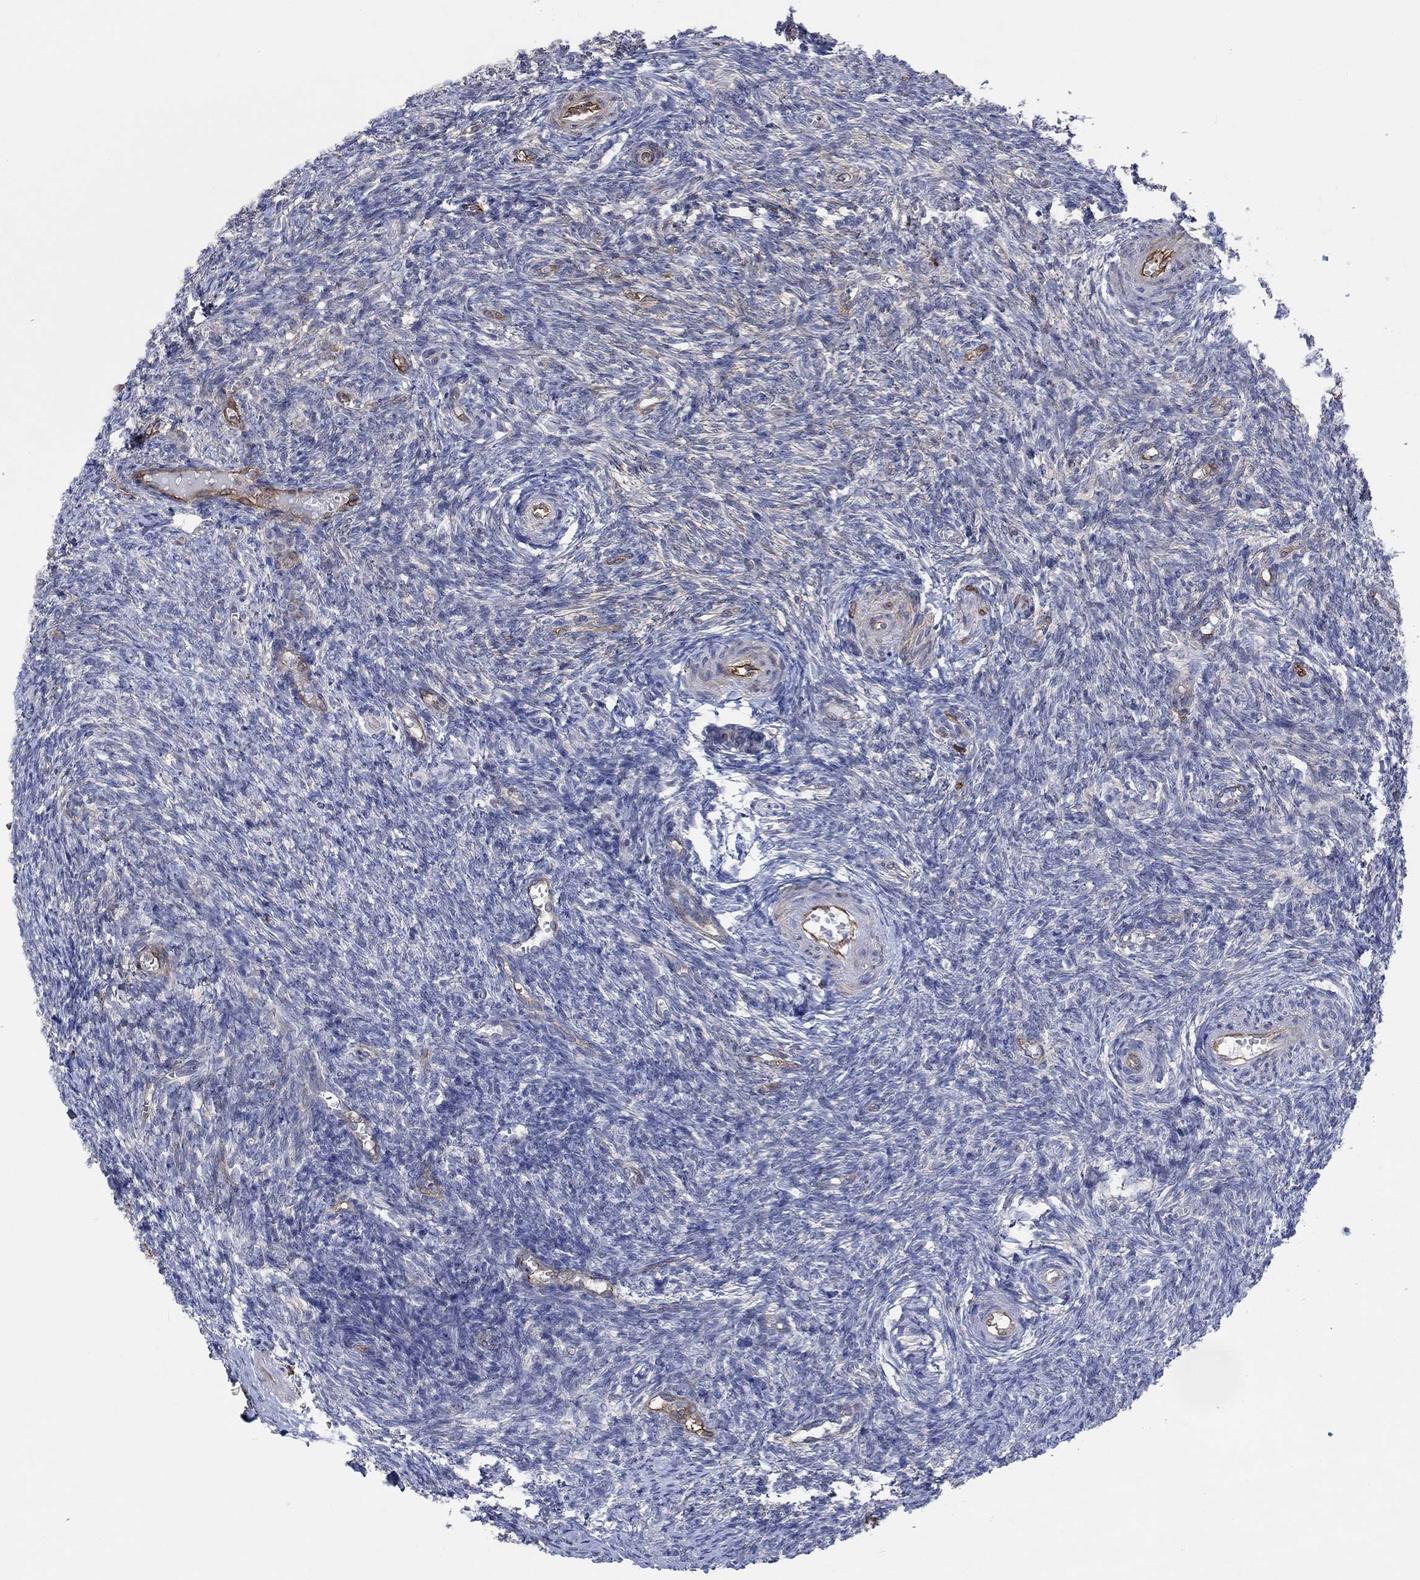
{"staining": {"intensity": "moderate", "quantity": "25%-75%", "location": "cytoplasmic/membranous"}, "tissue": "ovary", "cell_type": "Follicle cells", "image_type": "normal", "snomed": [{"axis": "morphology", "description": "Normal tissue, NOS"}, {"axis": "topography", "description": "Ovary"}], "caption": "Immunohistochemical staining of benign ovary shows 25%-75% levels of moderate cytoplasmic/membranous protein staining in about 25%-75% of follicle cells. The protein is stained brown, and the nuclei are stained in blue (DAB IHC with brightfield microscopy, high magnification).", "gene": "TGM2", "patient": {"sex": "female", "age": 43}}